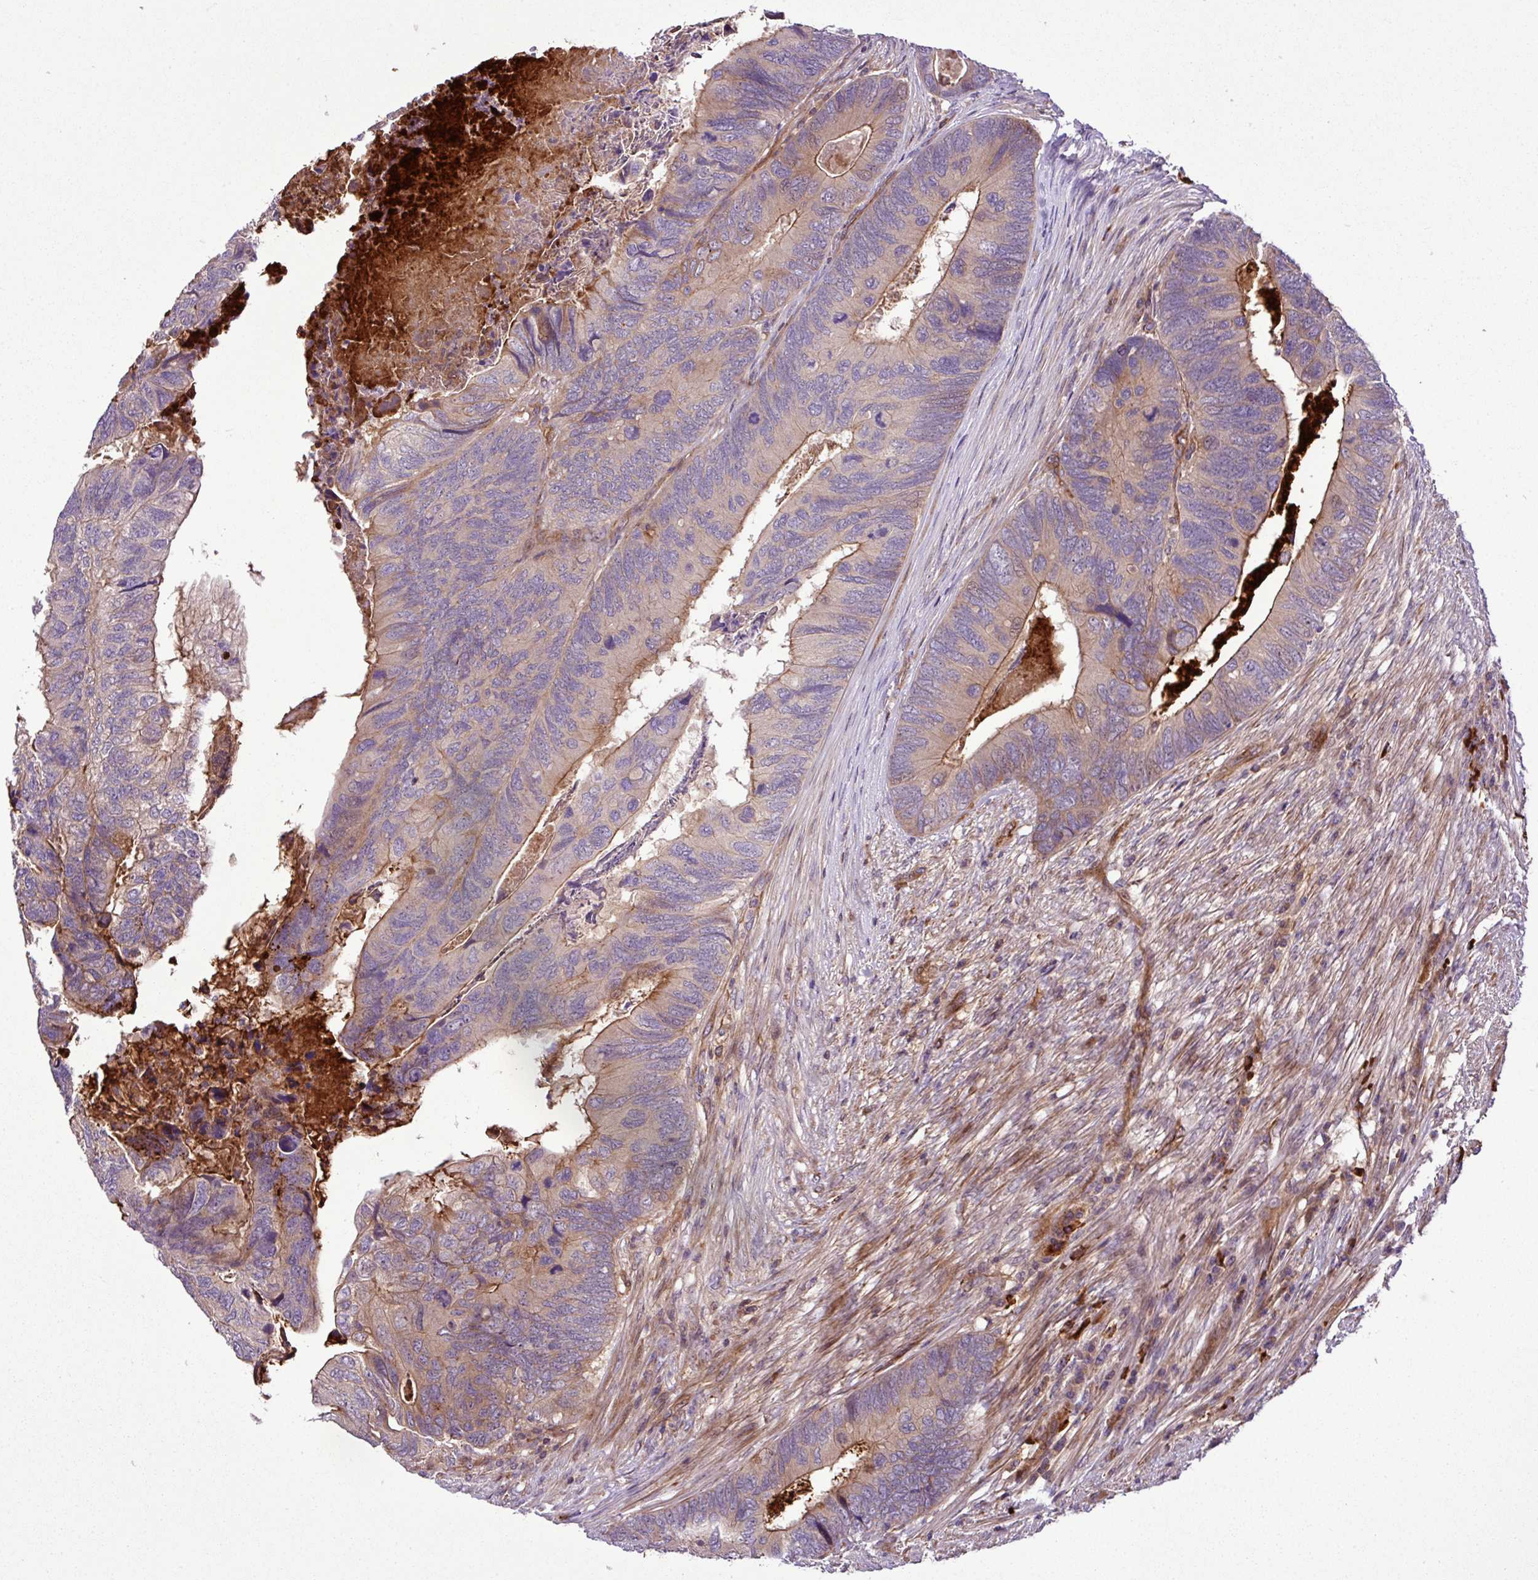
{"staining": {"intensity": "moderate", "quantity": "25%-75%", "location": "cytoplasmic/membranous"}, "tissue": "colorectal cancer", "cell_type": "Tumor cells", "image_type": "cancer", "snomed": [{"axis": "morphology", "description": "Adenocarcinoma, NOS"}, {"axis": "topography", "description": "Colon"}], "caption": "A brown stain shows moderate cytoplasmic/membranous expression of a protein in colorectal cancer tumor cells.", "gene": "ZNF266", "patient": {"sex": "female", "age": 67}}